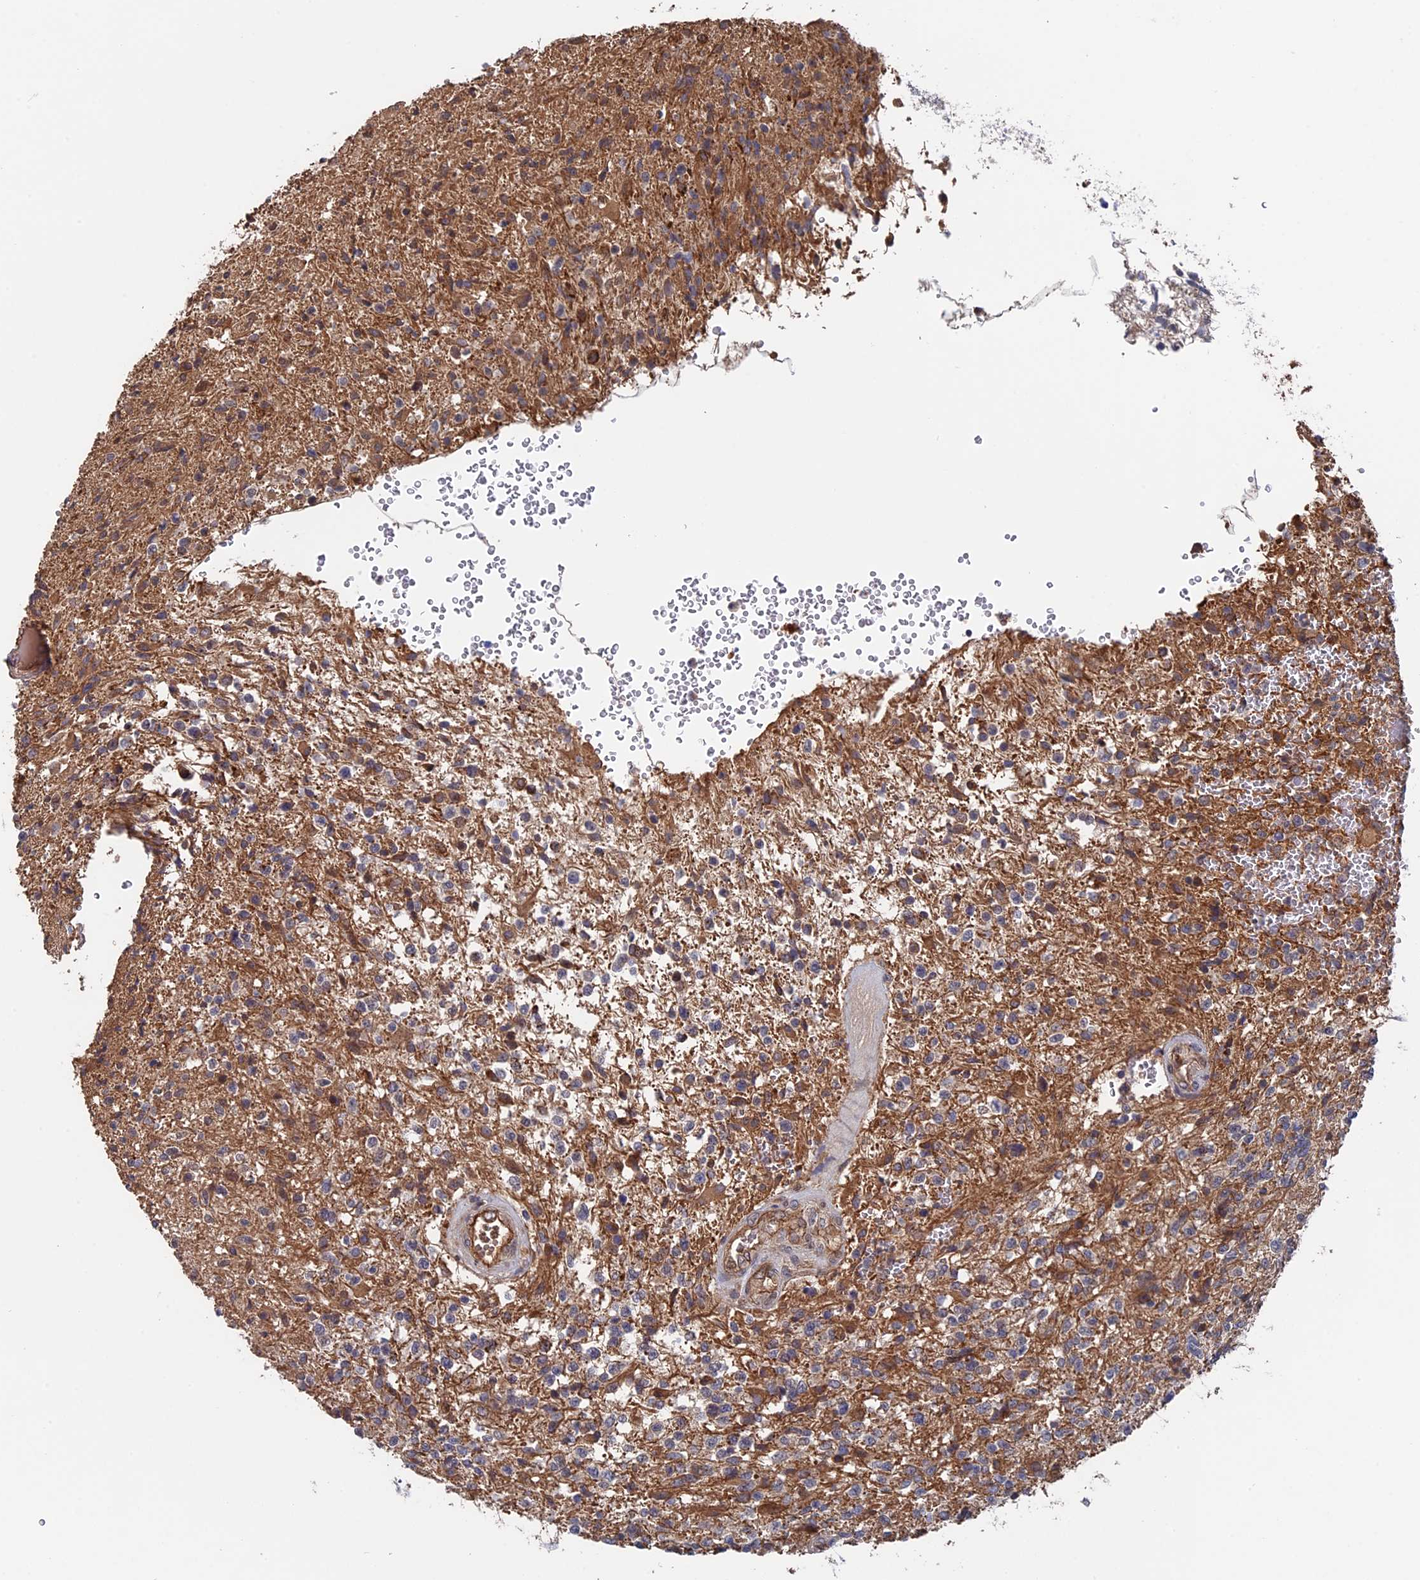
{"staining": {"intensity": "moderate", "quantity": "<25%", "location": "cytoplasmic/membranous"}, "tissue": "glioma", "cell_type": "Tumor cells", "image_type": "cancer", "snomed": [{"axis": "morphology", "description": "Glioma, malignant, High grade"}, {"axis": "topography", "description": "Brain"}], "caption": "Immunohistochemical staining of malignant glioma (high-grade) reveals low levels of moderate cytoplasmic/membranous expression in approximately <25% of tumor cells.", "gene": "RPUSD1", "patient": {"sex": "male", "age": 56}}